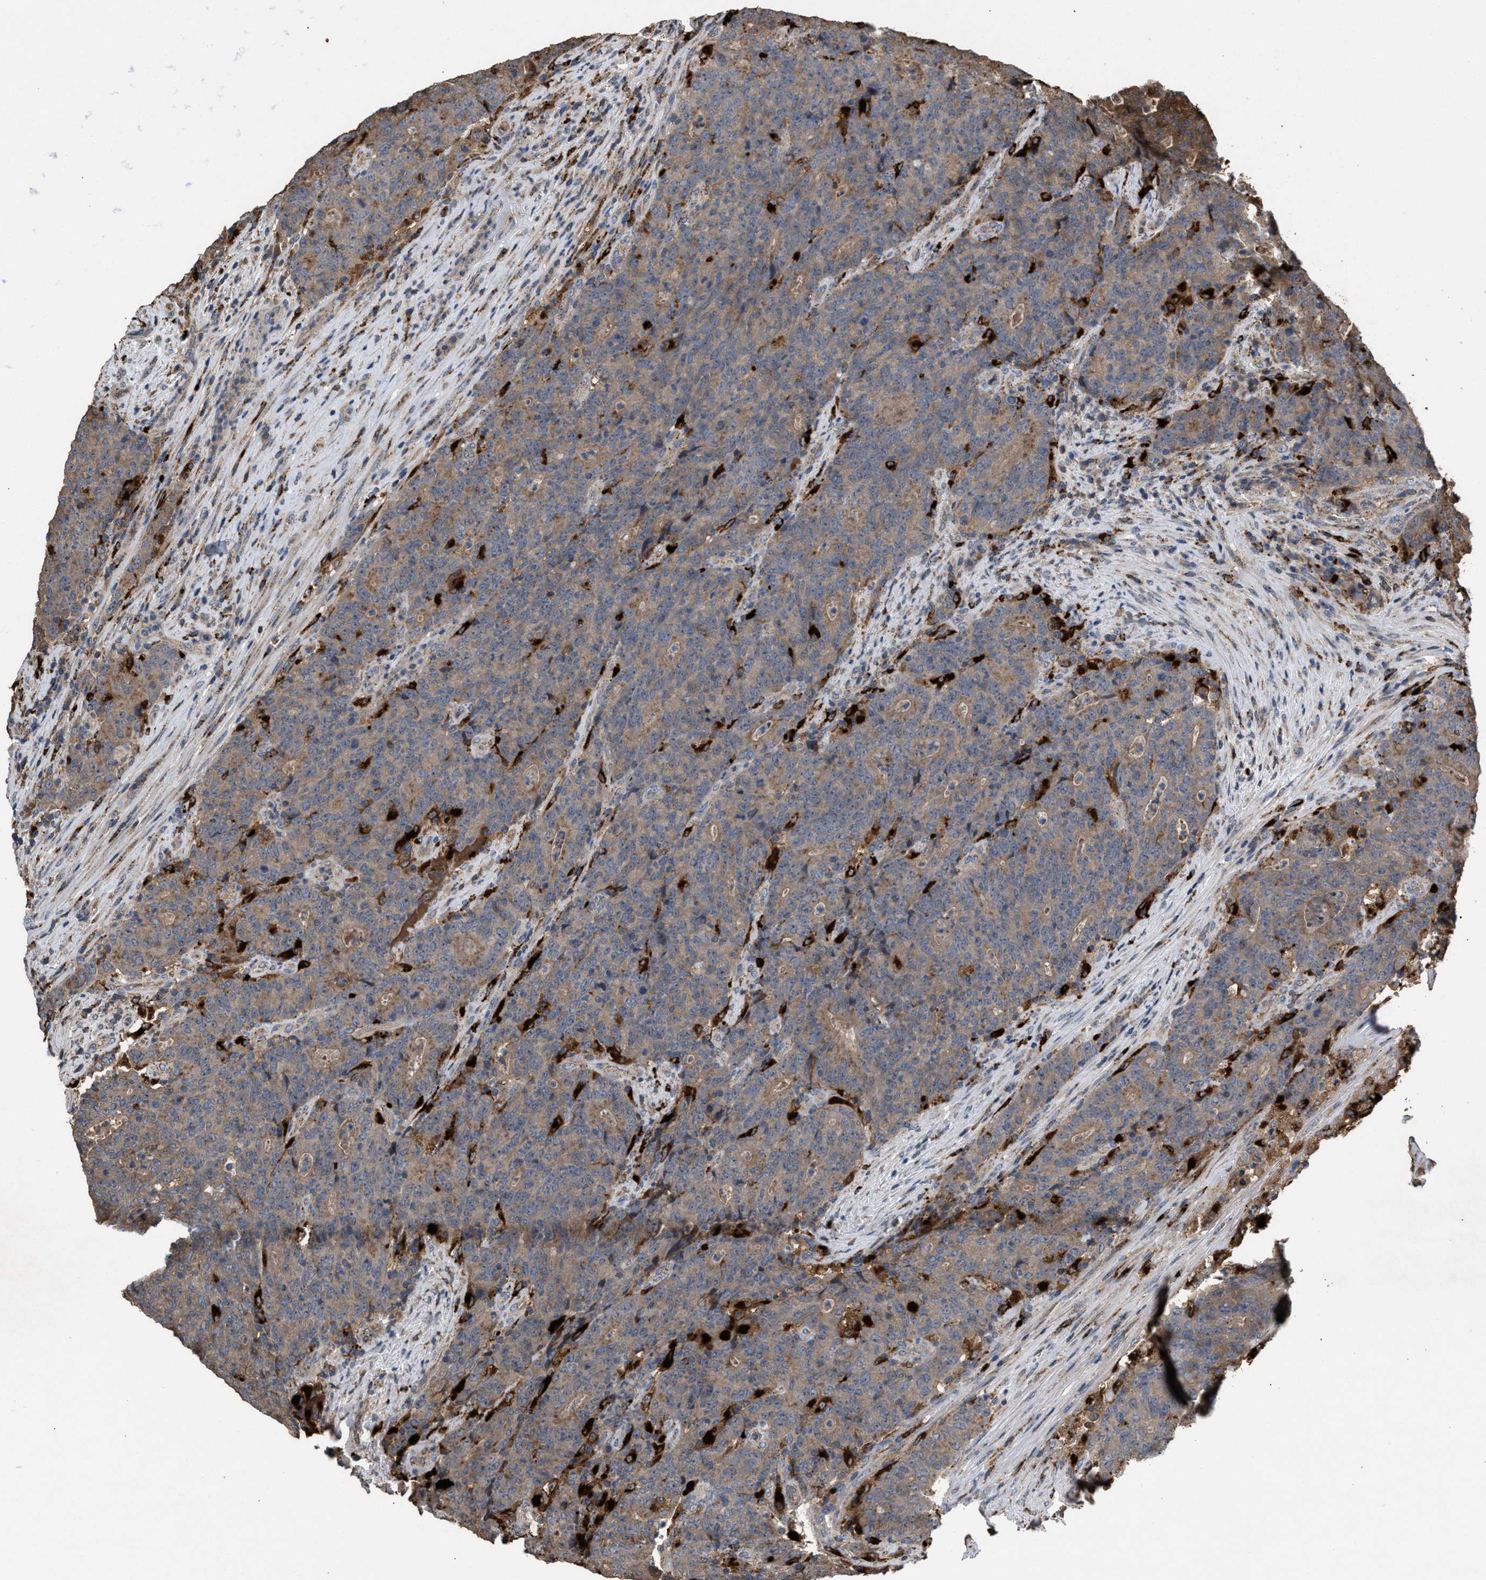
{"staining": {"intensity": "moderate", "quantity": ">75%", "location": "cytoplasmic/membranous"}, "tissue": "colorectal cancer", "cell_type": "Tumor cells", "image_type": "cancer", "snomed": [{"axis": "morphology", "description": "Normal tissue, NOS"}, {"axis": "morphology", "description": "Adenocarcinoma, NOS"}, {"axis": "topography", "description": "Colon"}], "caption": "A brown stain highlights moderate cytoplasmic/membranous staining of a protein in human colorectal cancer tumor cells.", "gene": "ELMO3", "patient": {"sex": "female", "age": 75}}